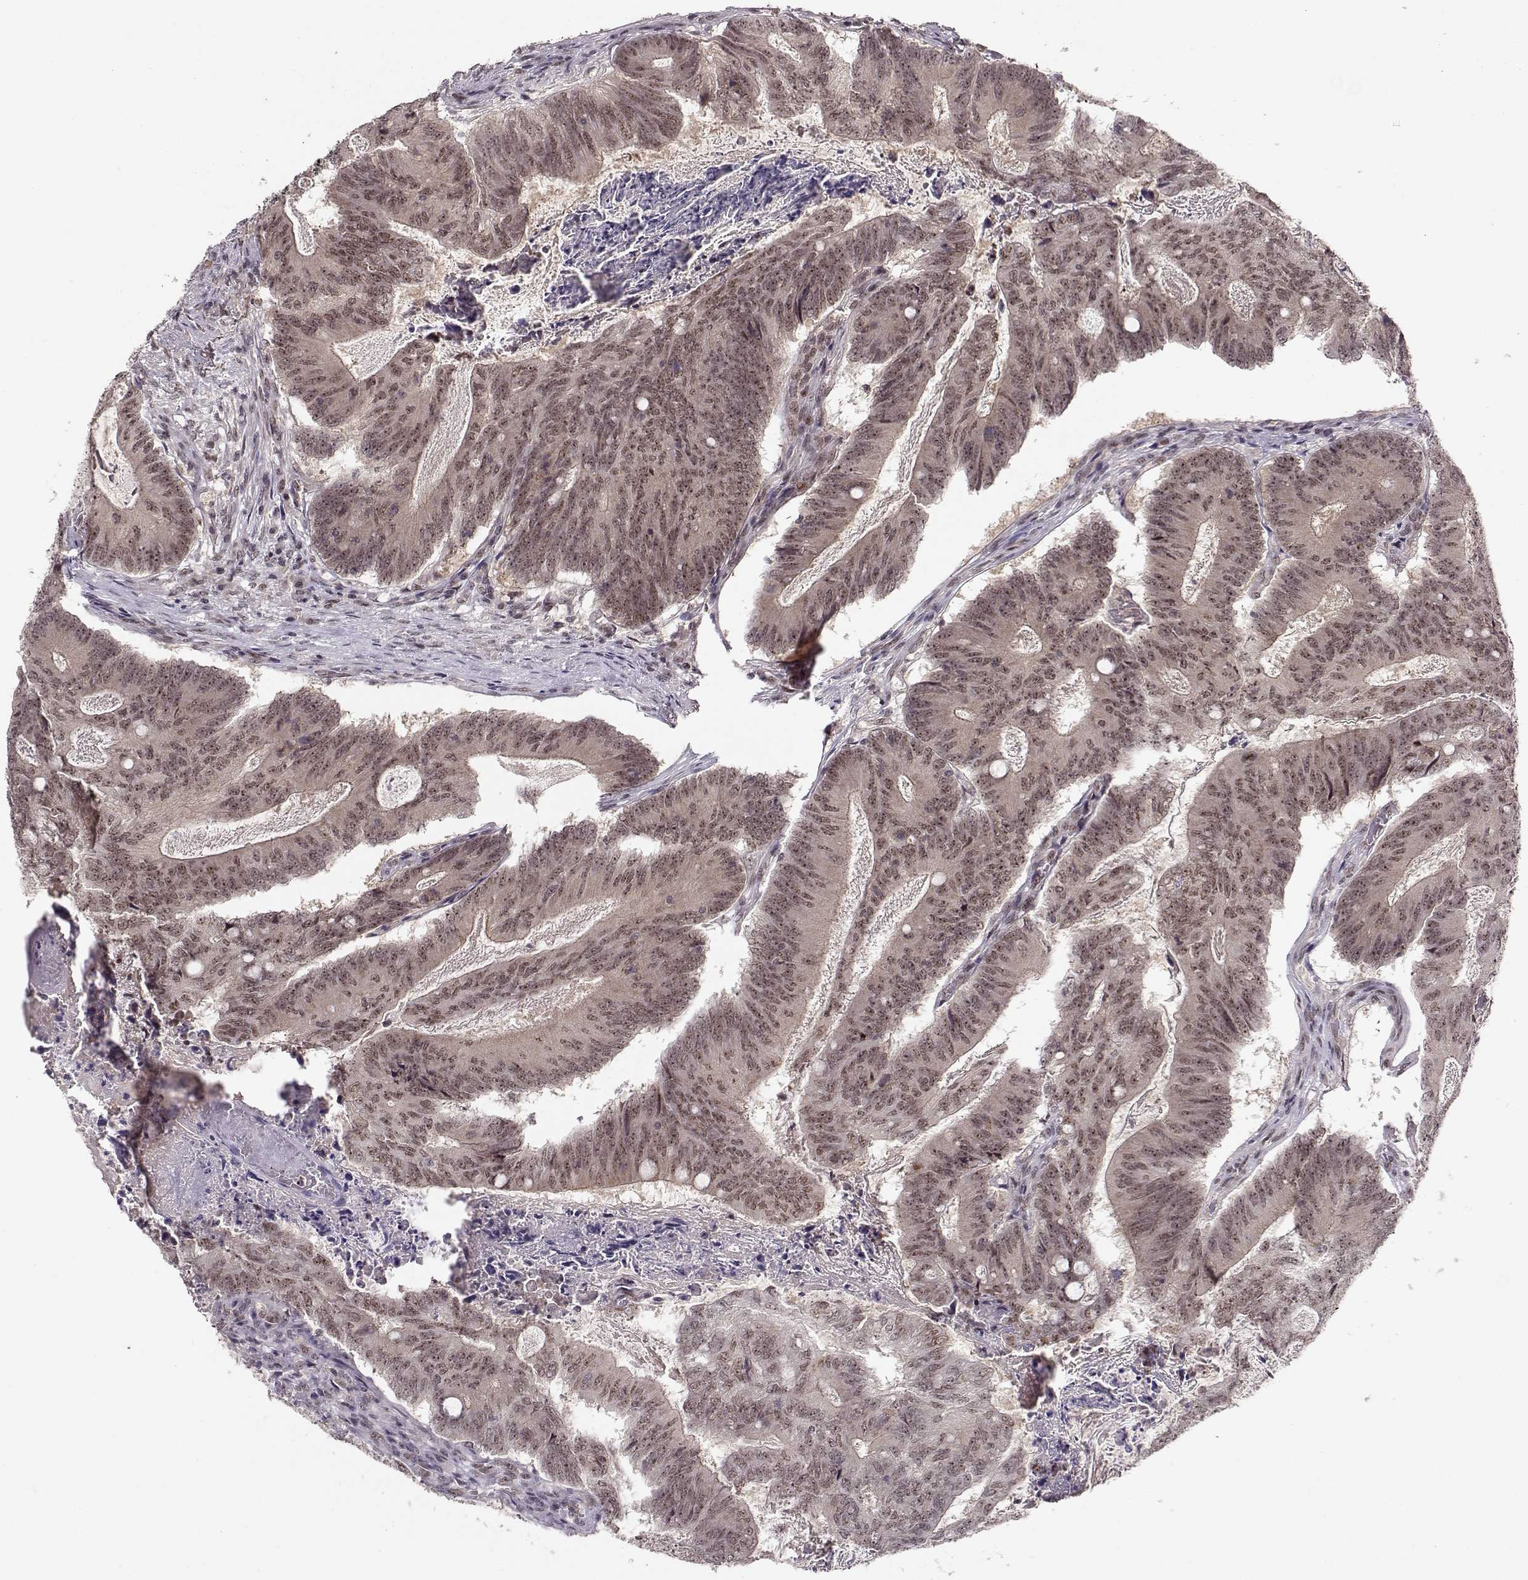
{"staining": {"intensity": "weak", "quantity": ">75%", "location": "nuclear"}, "tissue": "colorectal cancer", "cell_type": "Tumor cells", "image_type": "cancer", "snomed": [{"axis": "morphology", "description": "Adenocarcinoma, NOS"}, {"axis": "topography", "description": "Colon"}], "caption": "Immunohistochemistry of human colorectal cancer reveals low levels of weak nuclear staining in approximately >75% of tumor cells. The staining was performed using DAB (3,3'-diaminobenzidine), with brown indicating positive protein expression. Nuclei are stained blue with hematoxylin.", "gene": "CSNK2A1", "patient": {"sex": "female", "age": 70}}